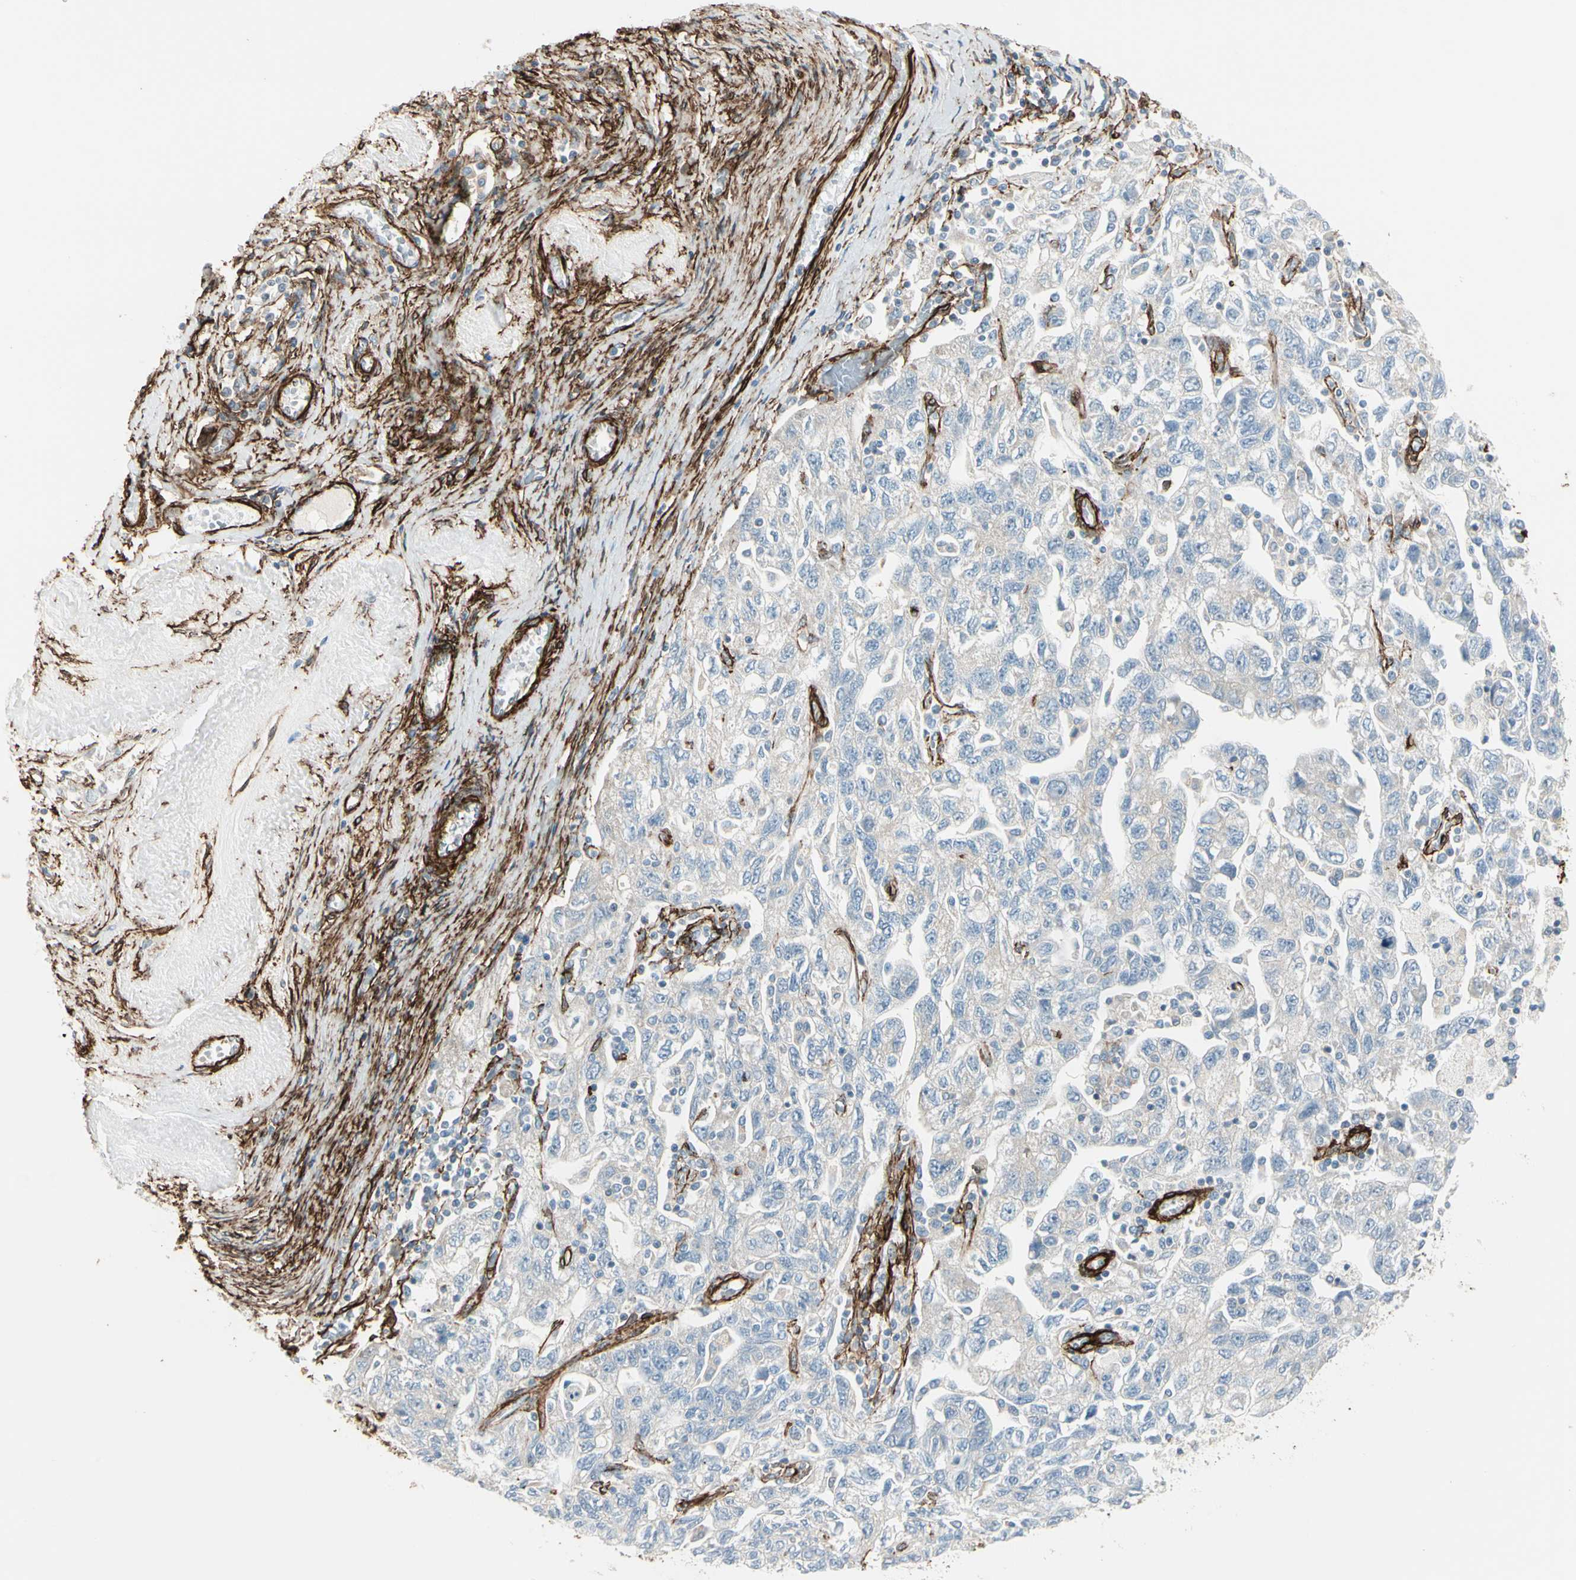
{"staining": {"intensity": "negative", "quantity": "none", "location": "none"}, "tissue": "ovarian cancer", "cell_type": "Tumor cells", "image_type": "cancer", "snomed": [{"axis": "morphology", "description": "Carcinoma, NOS"}, {"axis": "morphology", "description": "Cystadenocarcinoma, serous, NOS"}, {"axis": "topography", "description": "Ovary"}], "caption": "The IHC photomicrograph has no significant staining in tumor cells of serous cystadenocarcinoma (ovarian) tissue. Brightfield microscopy of immunohistochemistry (IHC) stained with DAB (brown) and hematoxylin (blue), captured at high magnification.", "gene": "CALD1", "patient": {"sex": "female", "age": 69}}